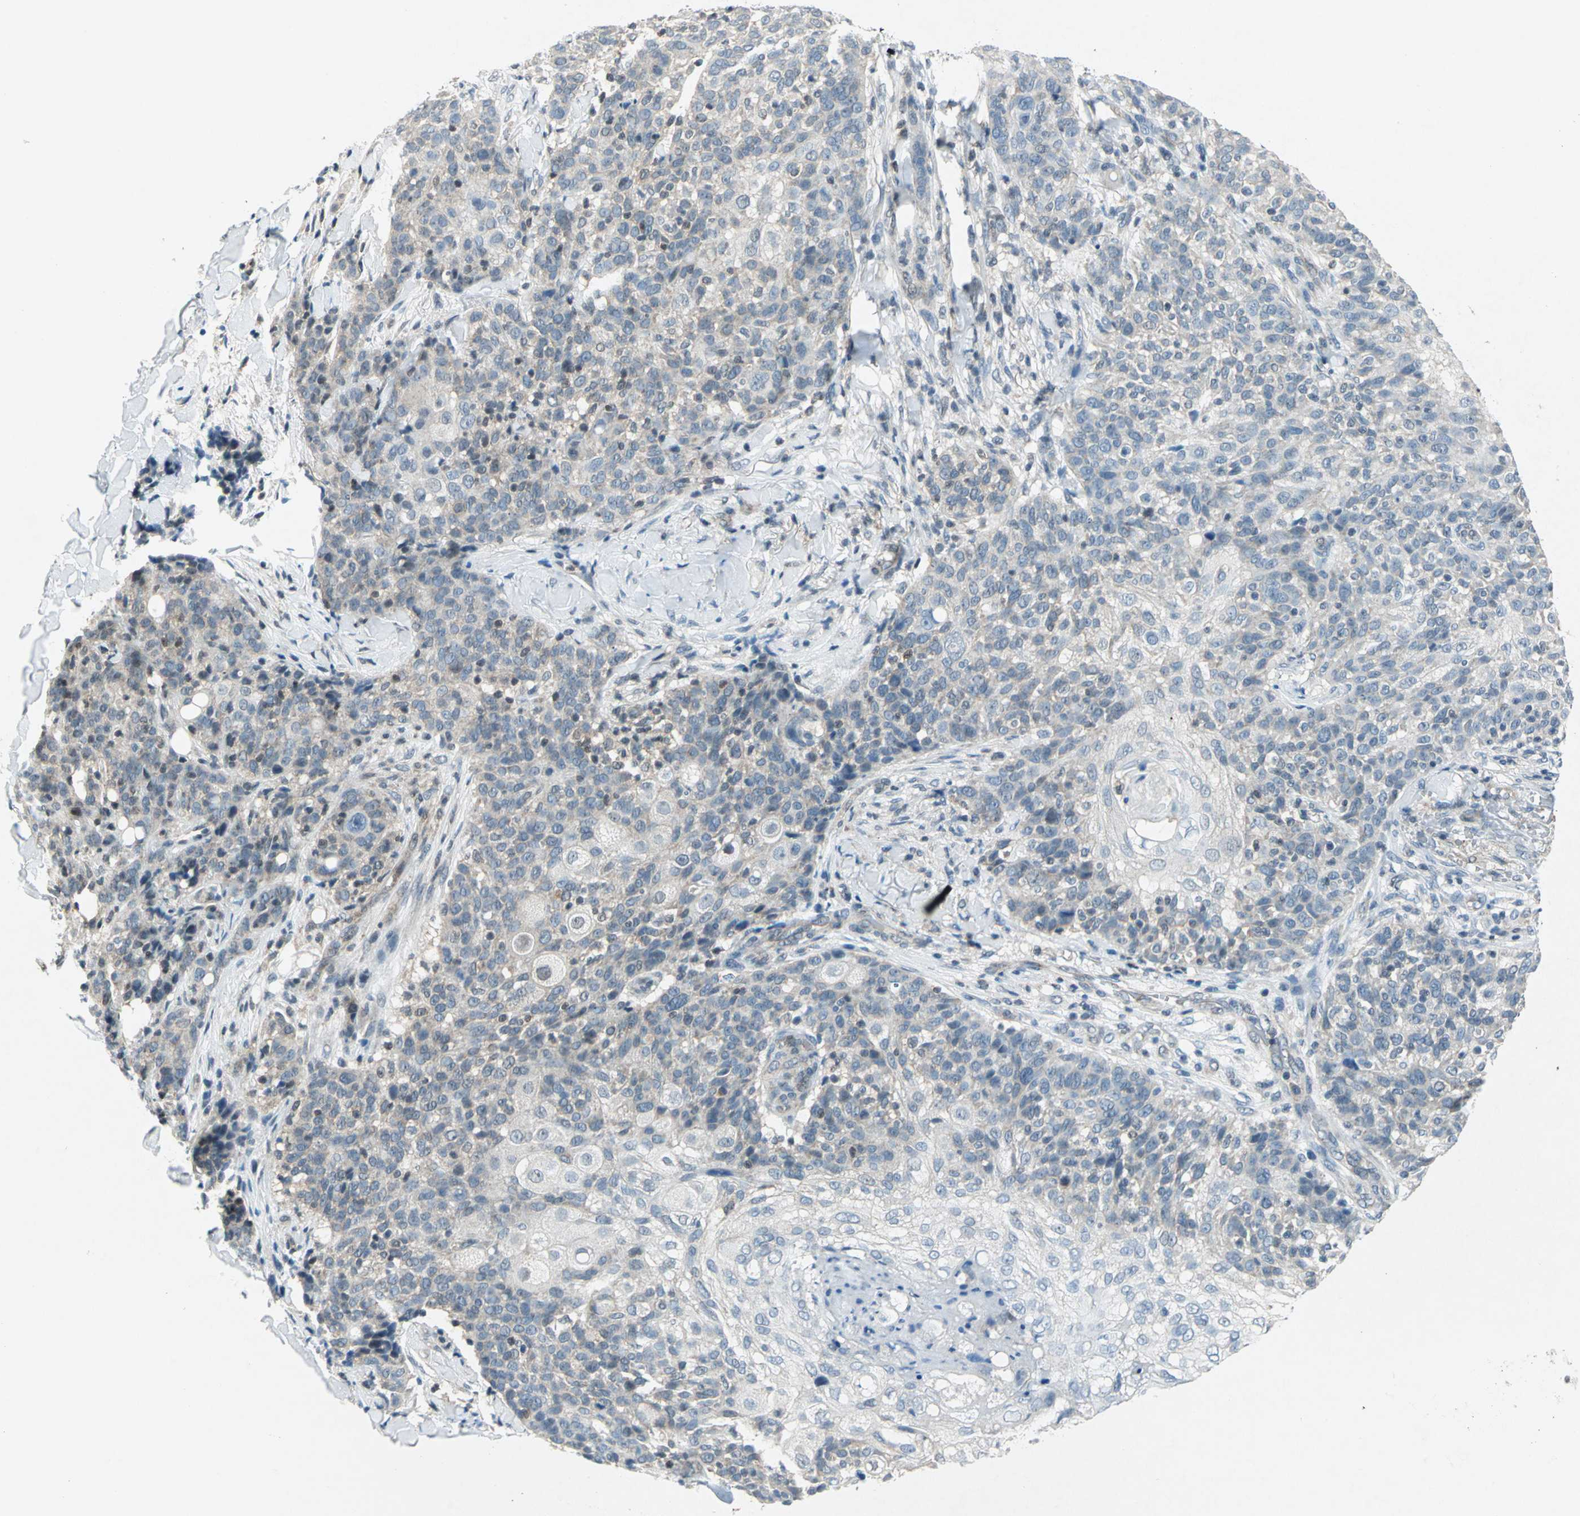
{"staining": {"intensity": "negative", "quantity": "none", "location": "none"}, "tissue": "skin cancer", "cell_type": "Tumor cells", "image_type": "cancer", "snomed": [{"axis": "morphology", "description": "Normal tissue, NOS"}, {"axis": "morphology", "description": "Squamous cell carcinoma, NOS"}, {"axis": "topography", "description": "Skin"}], "caption": "Immunohistochemistry (IHC) histopathology image of human squamous cell carcinoma (skin) stained for a protein (brown), which displays no positivity in tumor cells.", "gene": "PIN1", "patient": {"sex": "female", "age": 83}}